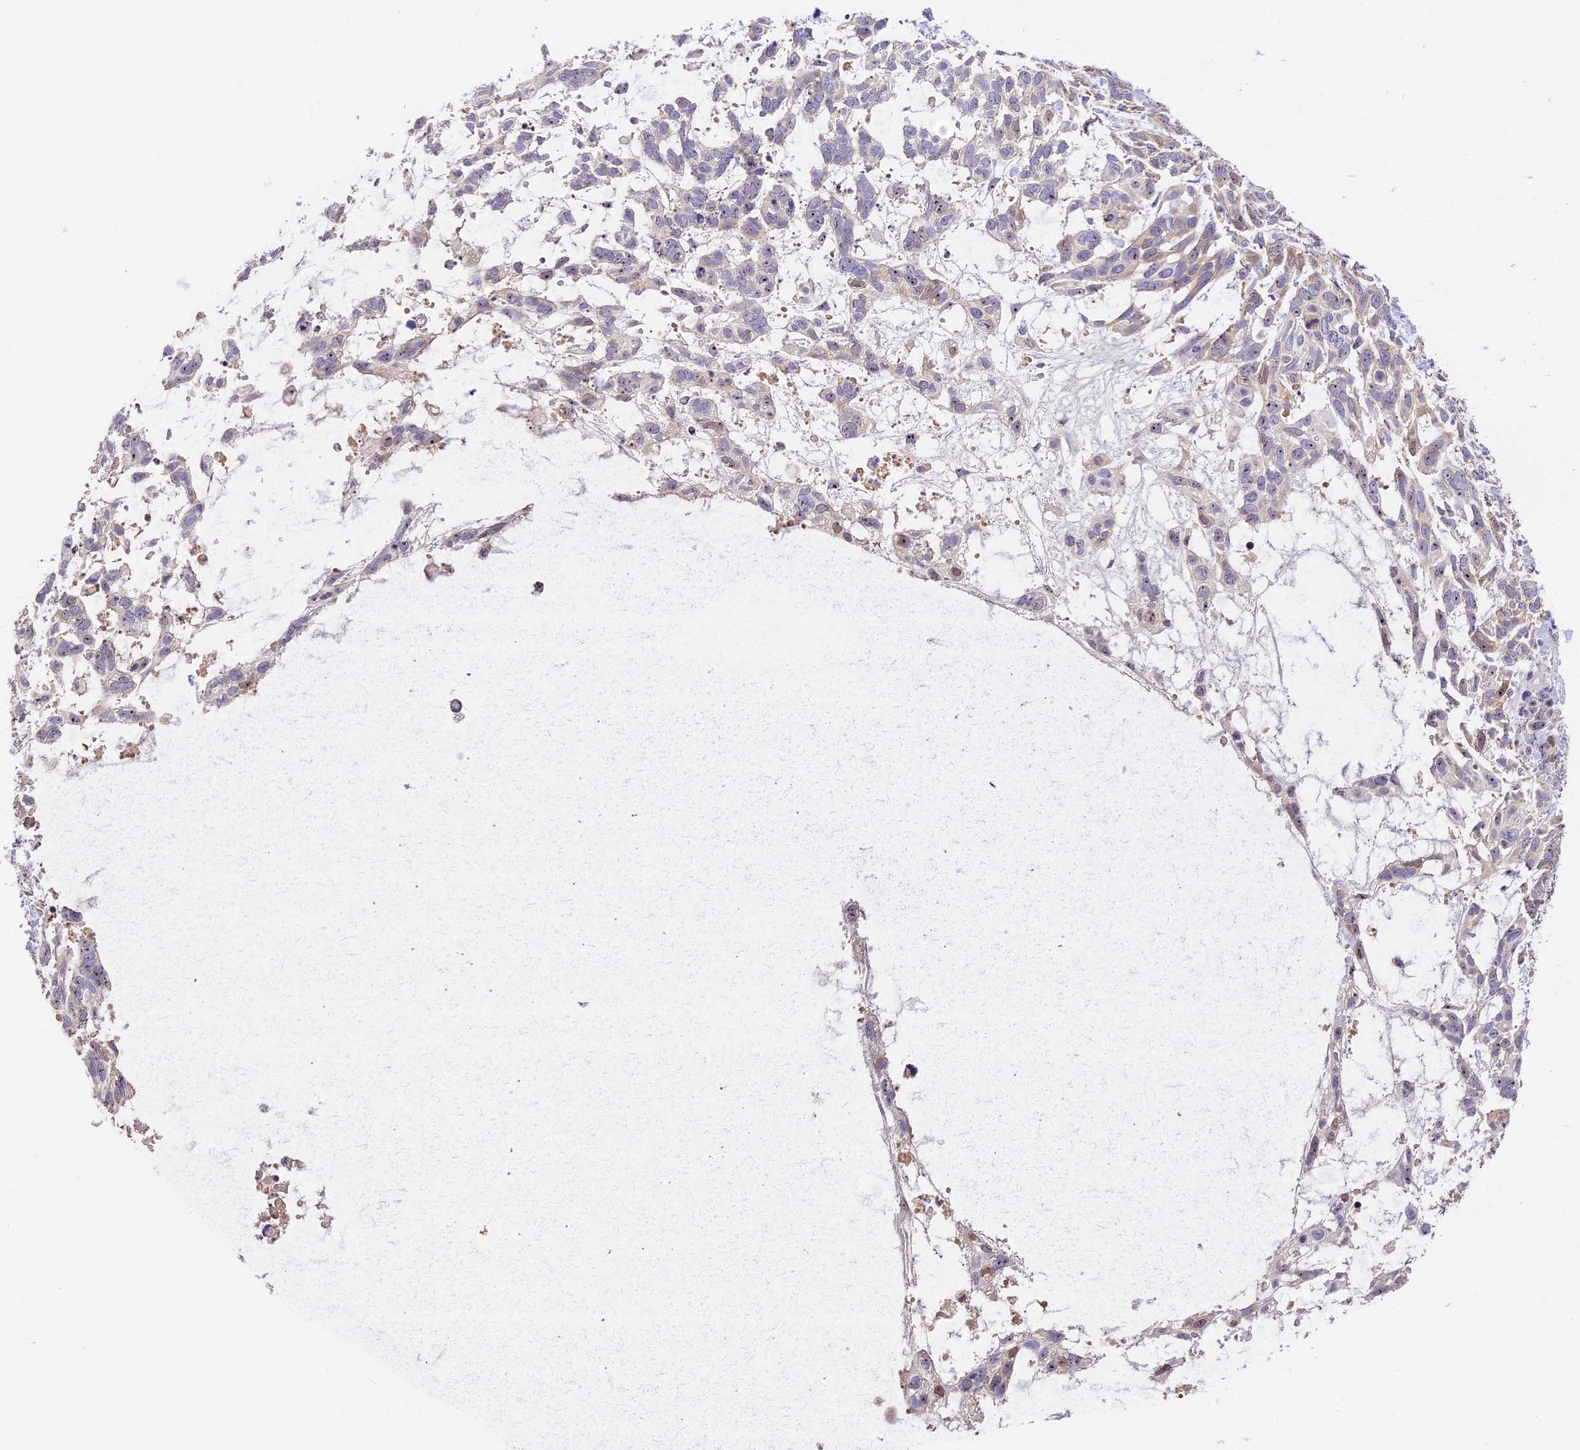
{"staining": {"intensity": "moderate", "quantity": "<25%", "location": "nuclear"}, "tissue": "skin cancer", "cell_type": "Tumor cells", "image_type": "cancer", "snomed": [{"axis": "morphology", "description": "Basal cell carcinoma"}, {"axis": "topography", "description": "Skin"}], "caption": "DAB (3,3'-diaminobenzidine) immunohistochemical staining of basal cell carcinoma (skin) demonstrates moderate nuclear protein positivity in approximately <25% of tumor cells.", "gene": "RAD51", "patient": {"sex": "male", "age": 88}}